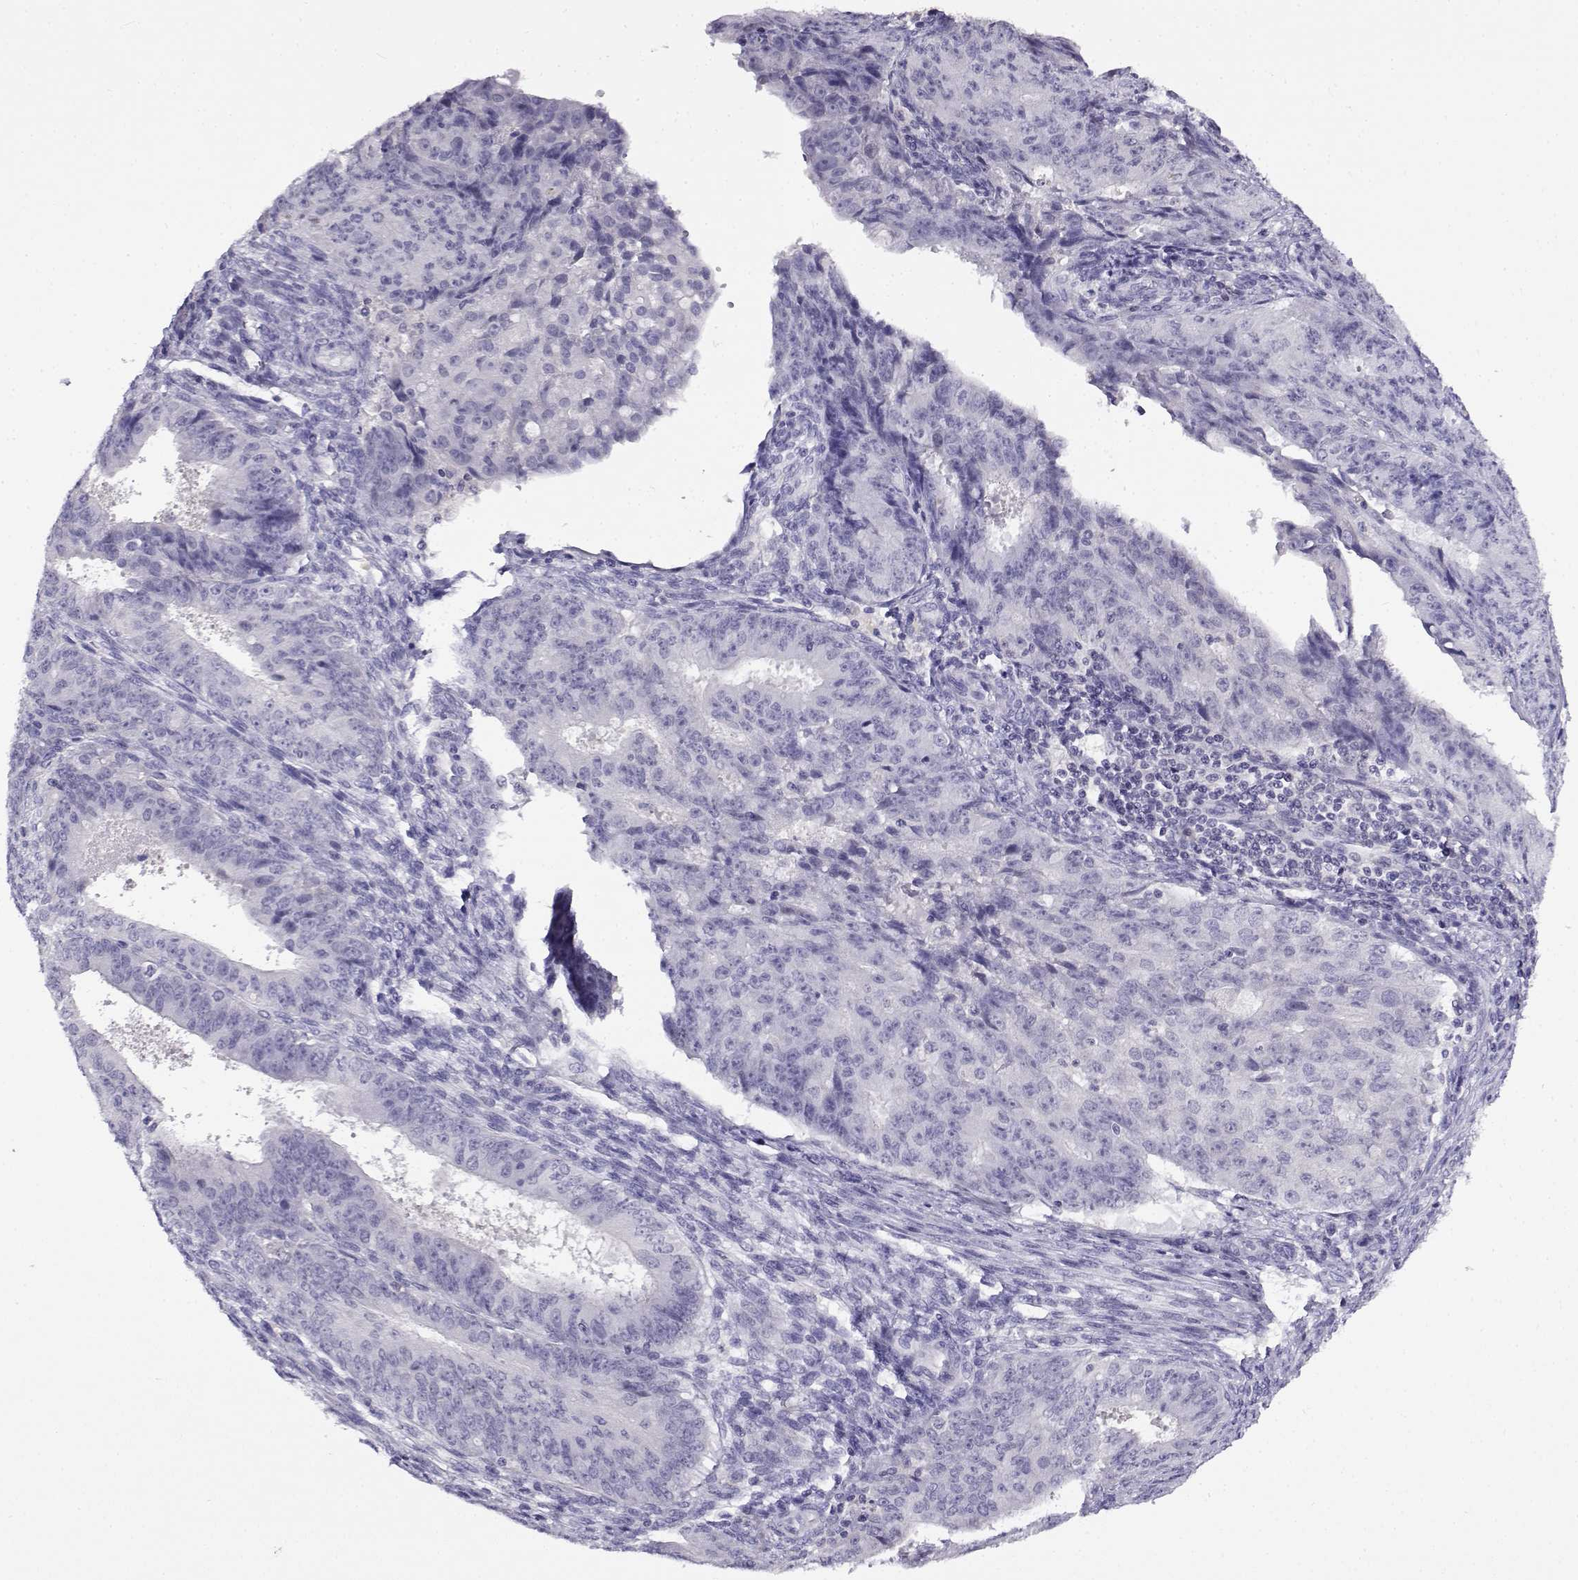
{"staining": {"intensity": "negative", "quantity": "none", "location": "none"}, "tissue": "ovarian cancer", "cell_type": "Tumor cells", "image_type": "cancer", "snomed": [{"axis": "morphology", "description": "Carcinoma, endometroid"}, {"axis": "topography", "description": "Ovary"}], "caption": "Immunohistochemistry (IHC) of human ovarian cancer (endometroid carcinoma) shows no positivity in tumor cells. (Stains: DAB IHC with hematoxylin counter stain, Microscopy: brightfield microscopy at high magnification).", "gene": "FEZF1", "patient": {"sex": "female", "age": 42}}